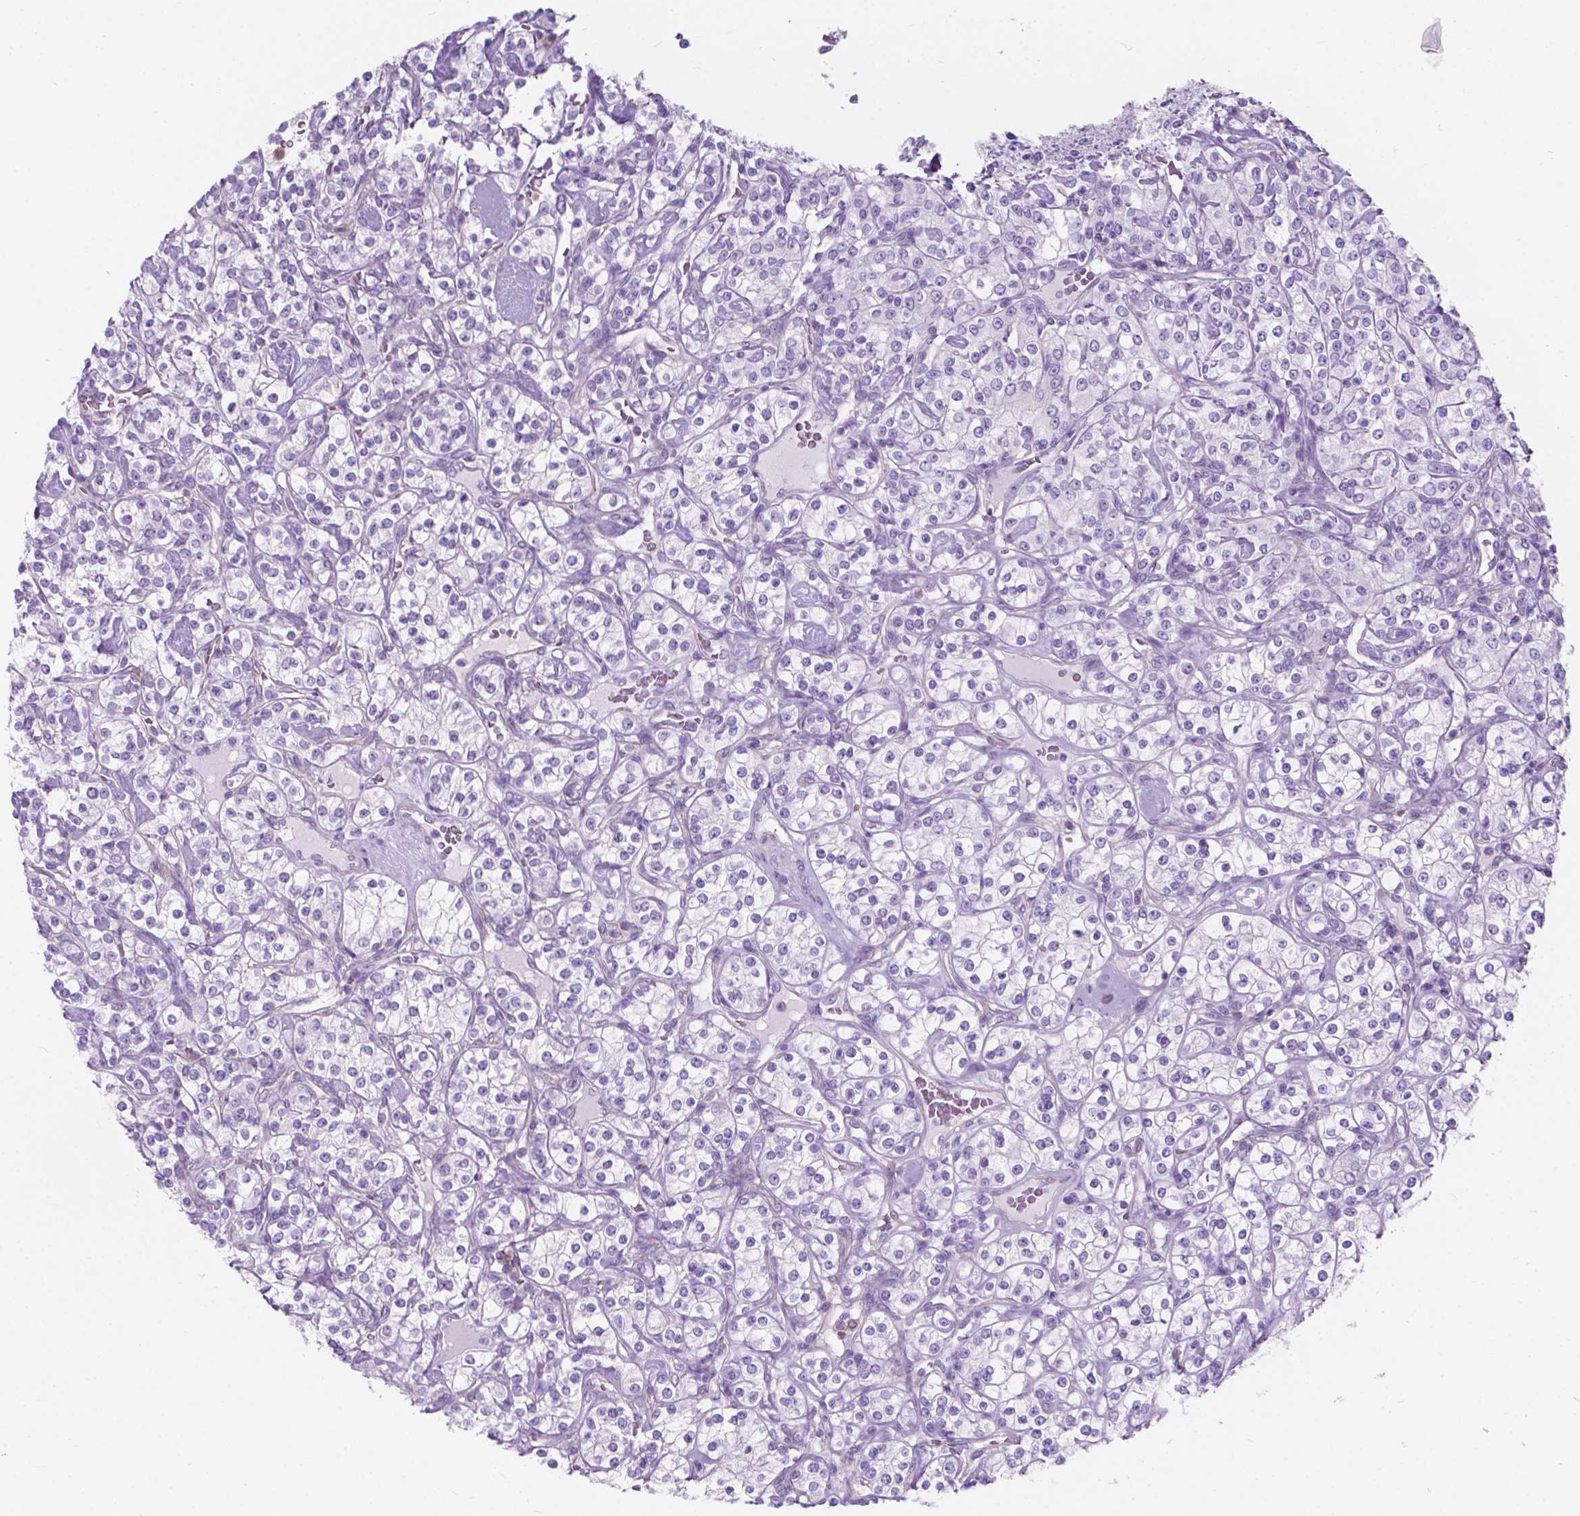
{"staining": {"intensity": "negative", "quantity": "none", "location": "none"}, "tissue": "renal cancer", "cell_type": "Tumor cells", "image_type": "cancer", "snomed": [{"axis": "morphology", "description": "Adenocarcinoma, NOS"}, {"axis": "topography", "description": "Kidney"}], "caption": "The histopathology image displays no significant staining in tumor cells of adenocarcinoma (renal). Brightfield microscopy of immunohistochemistry stained with DAB (brown) and hematoxylin (blue), captured at high magnification.", "gene": "KIAA0040", "patient": {"sex": "male", "age": 77}}